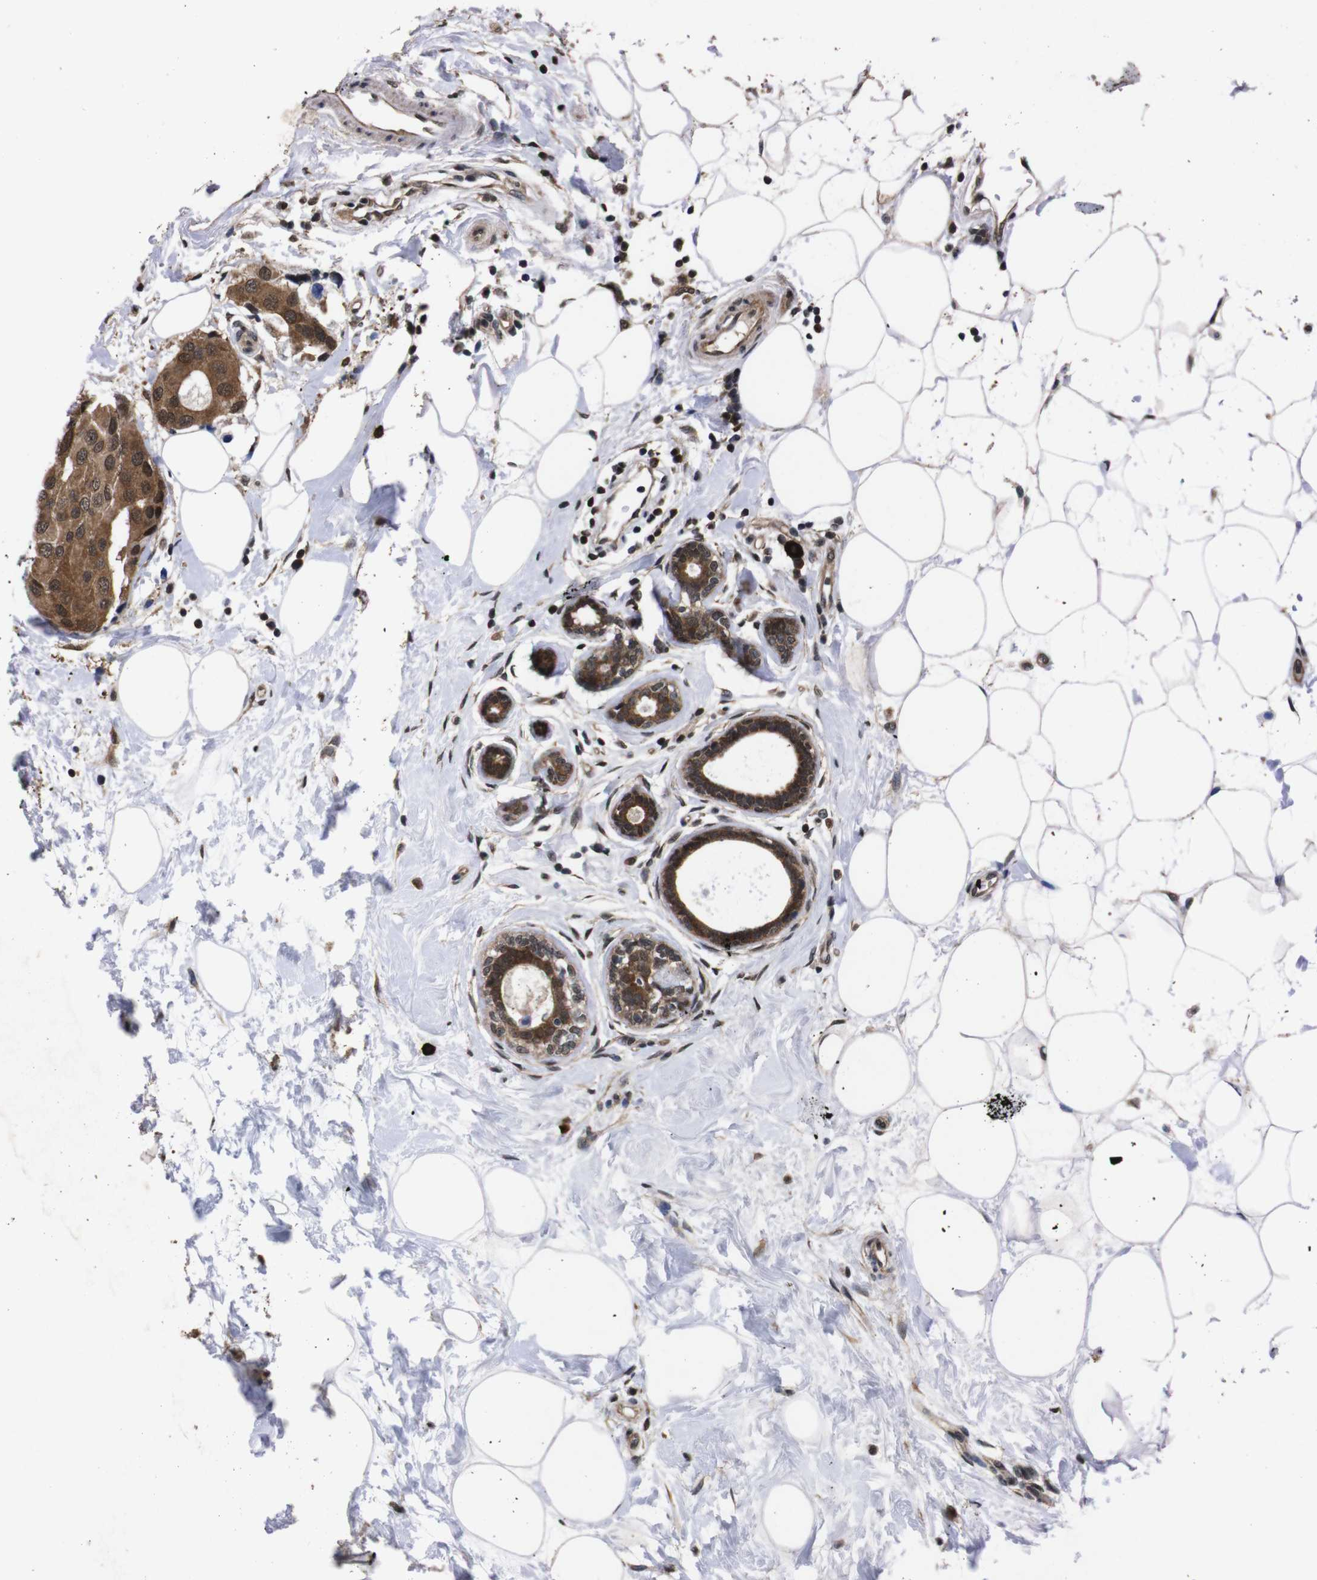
{"staining": {"intensity": "moderate", "quantity": ">75%", "location": "cytoplasmic/membranous,nuclear"}, "tissue": "breast cancer", "cell_type": "Tumor cells", "image_type": "cancer", "snomed": [{"axis": "morphology", "description": "Normal tissue, NOS"}, {"axis": "morphology", "description": "Duct carcinoma"}, {"axis": "topography", "description": "Breast"}], "caption": "Breast infiltrating ductal carcinoma stained with DAB immunohistochemistry (IHC) displays medium levels of moderate cytoplasmic/membranous and nuclear expression in about >75% of tumor cells.", "gene": "UBQLN2", "patient": {"sex": "female", "age": 39}}